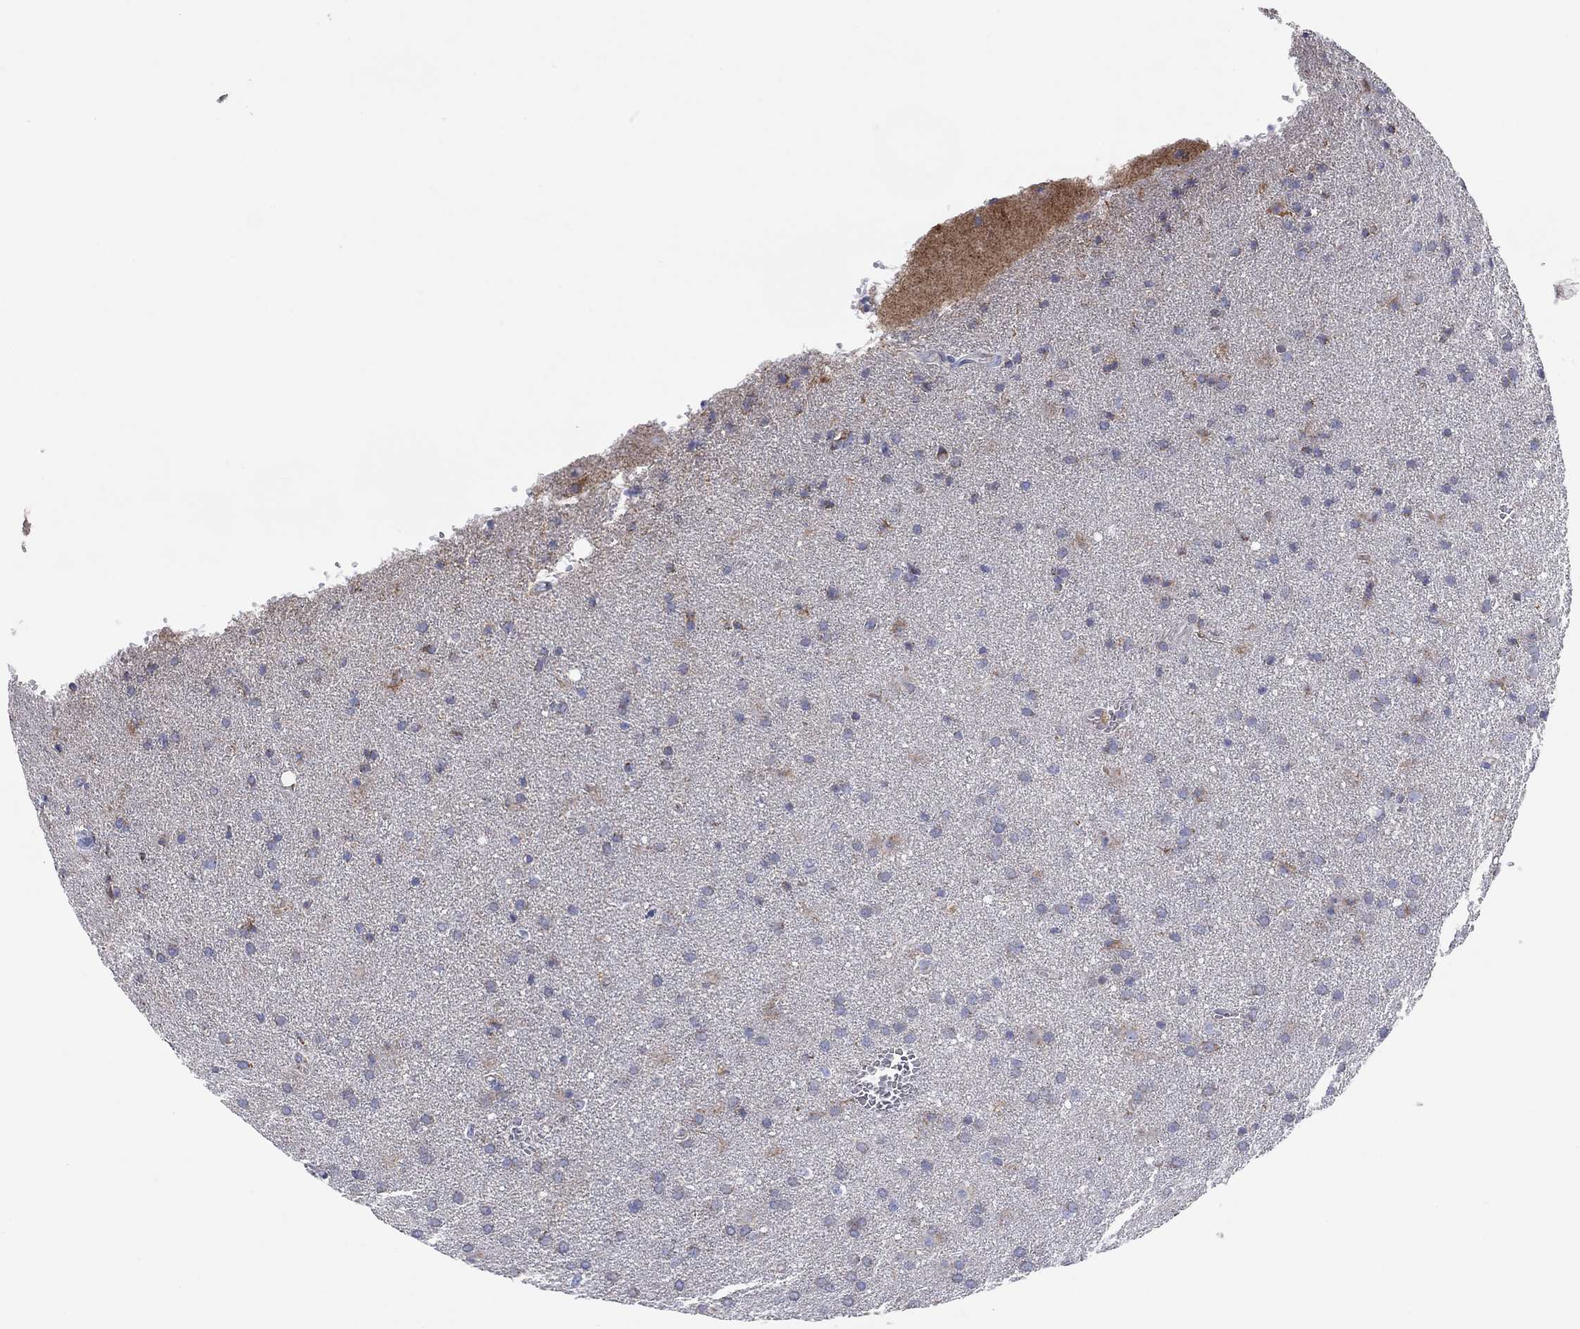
{"staining": {"intensity": "negative", "quantity": "none", "location": "none"}, "tissue": "glioma", "cell_type": "Tumor cells", "image_type": "cancer", "snomed": [{"axis": "morphology", "description": "Glioma, malignant, Low grade"}, {"axis": "topography", "description": "Brain"}], "caption": "This histopathology image is of malignant low-grade glioma stained with IHC to label a protein in brown with the nuclei are counter-stained blue. There is no staining in tumor cells. (DAB immunohistochemistry (IHC) with hematoxylin counter stain).", "gene": "MGST3", "patient": {"sex": "male", "age": 58}}